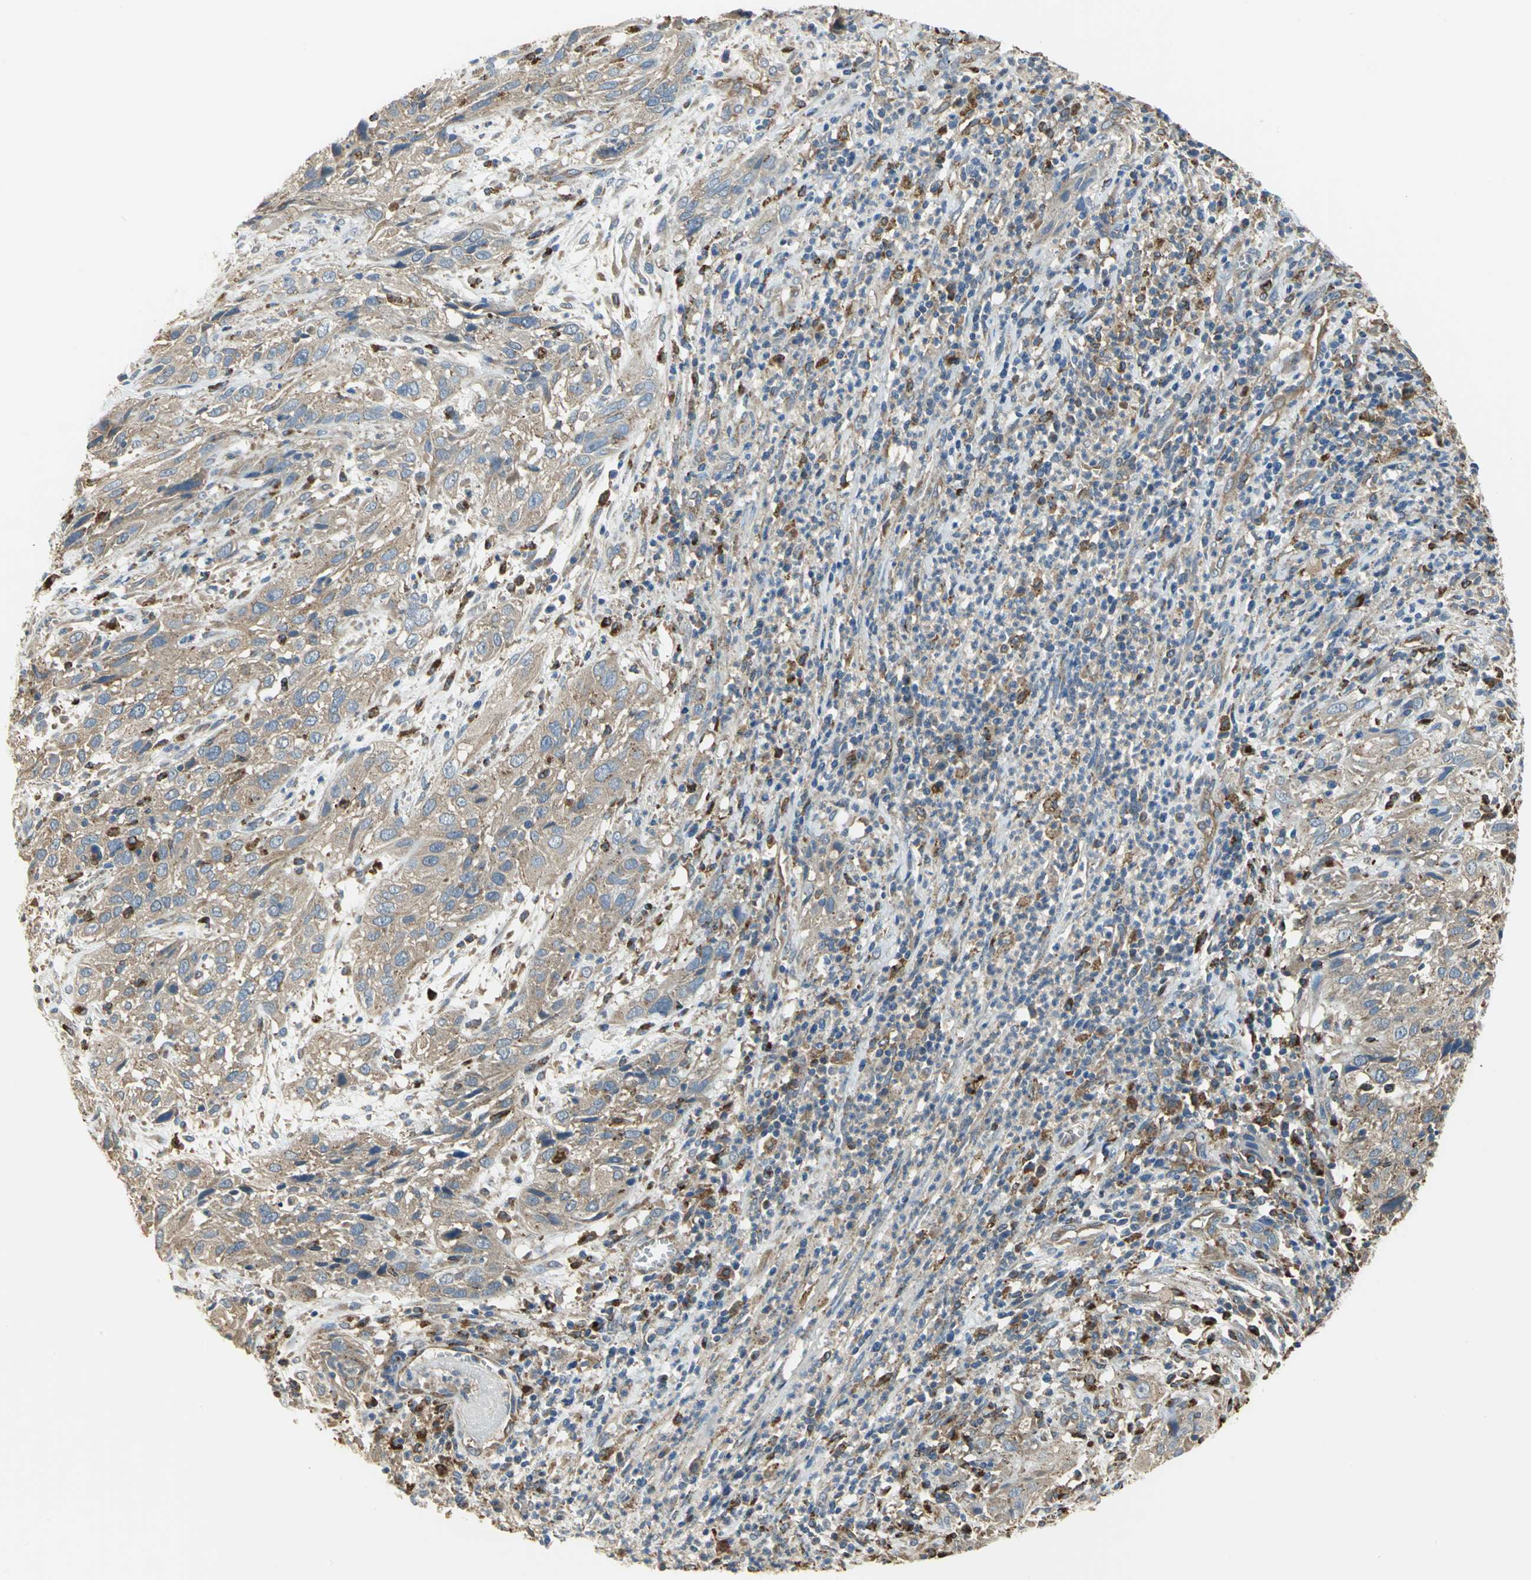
{"staining": {"intensity": "weak", "quantity": ">75%", "location": "cytoplasmic/membranous"}, "tissue": "cervical cancer", "cell_type": "Tumor cells", "image_type": "cancer", "snomed": [{"axis": "morphology", "description": "Squamous cell carcinoma, NOS"}, {"axis": "topography", "description": "Cervix"}], "caption": "DAB (3,3'-diaminobenzidine) immunohistochemical staining of cervical squamous cell carcinoma exhibits weak cytoplasmic/membranous protein expression in about >75% of tumor cells.", "gene": "DIAPH2", "patient": {"sex": "female", "age": 32}}